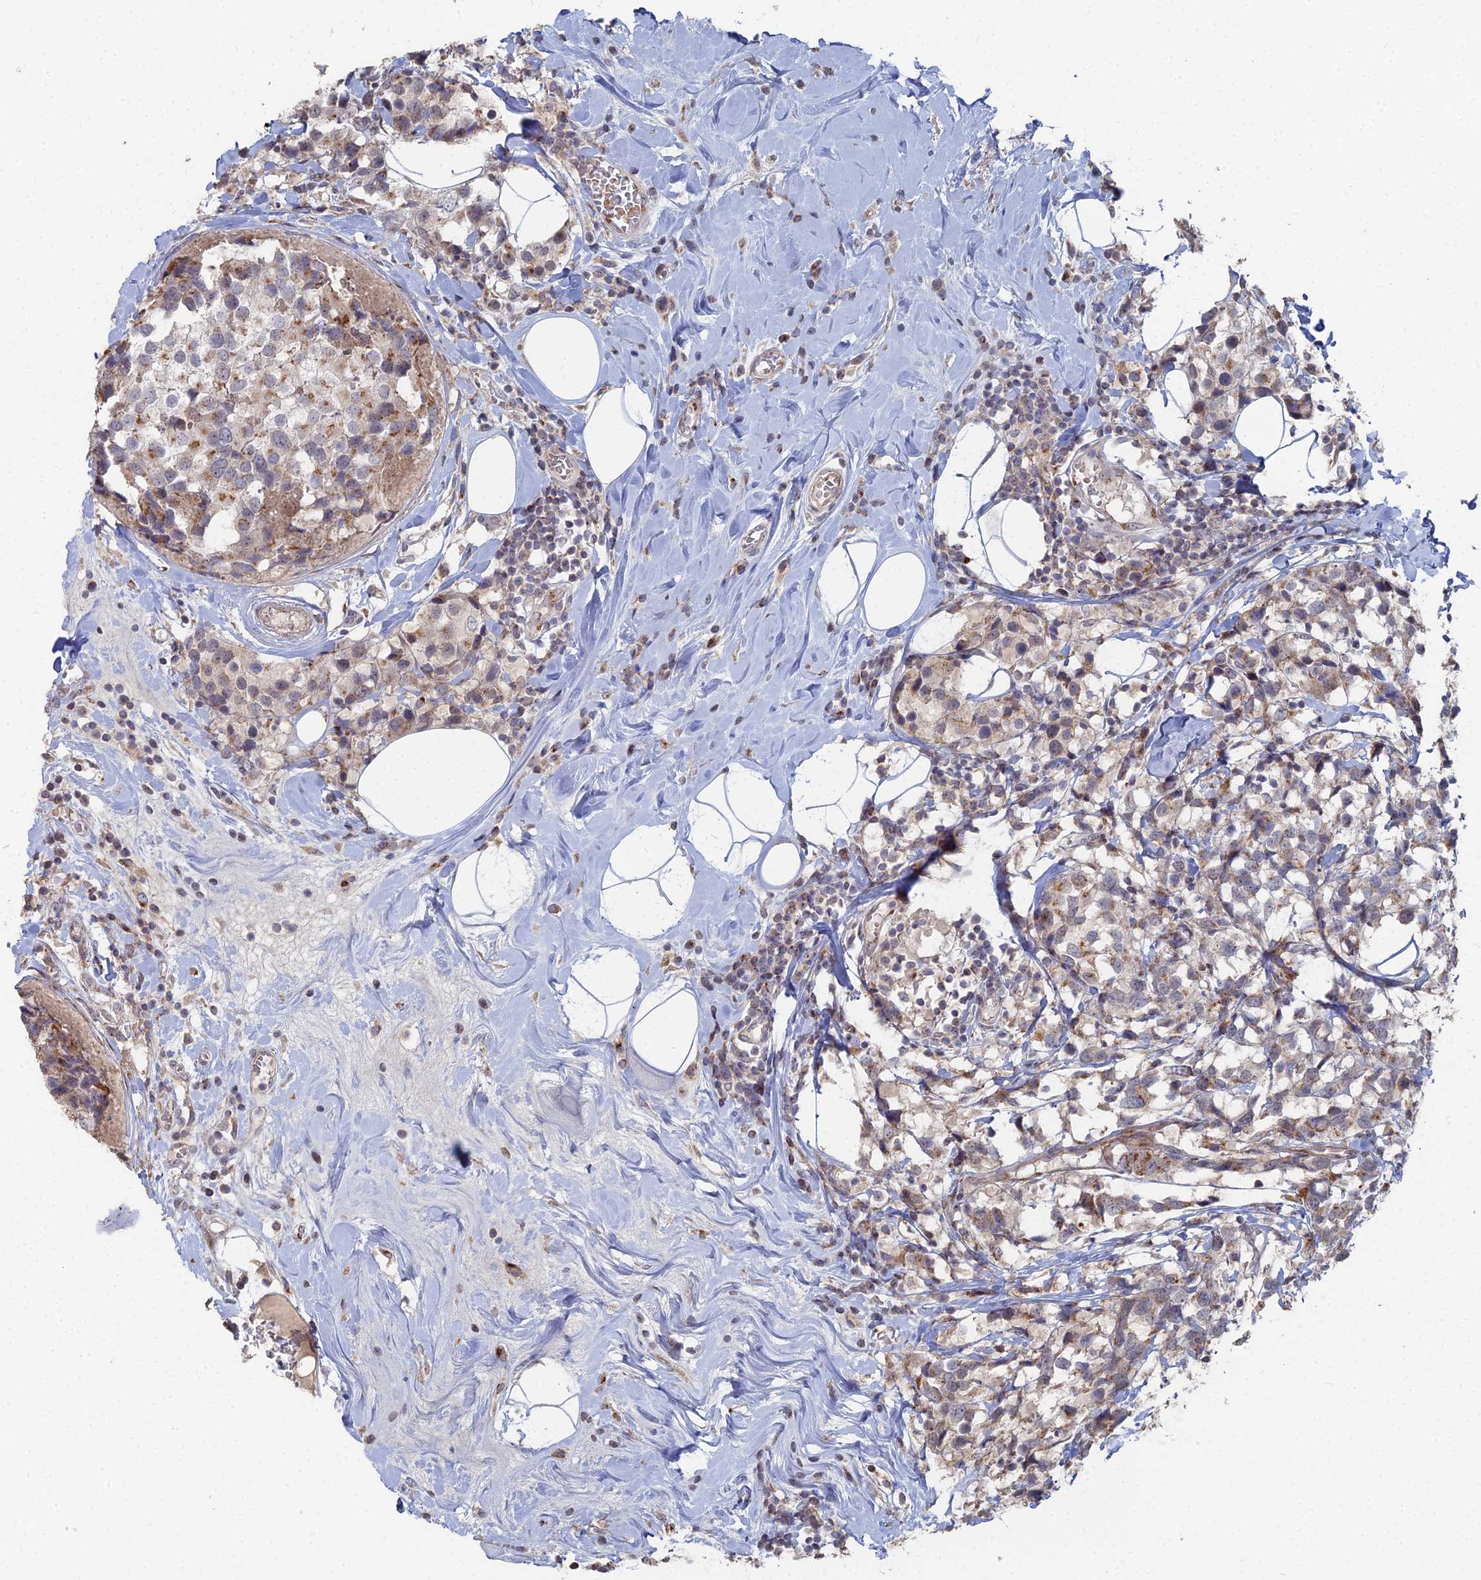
{"staining": {"intensity": "moderate", "quantity": "25%-75%", "location": "cytoplasmic/membranous"}, "tissue": "breast cancer", "cell_type": "Tumor cells", "image_type": "cancer", "snomed": [{"axis": "morphology", "description": "Lobular carcinoma"}, {"axis": "topography", "description": "Breast"}], "caption": "Tumor cells reveal medium levels of moderate cytoplasmic/membranous positivity in approximately 25%-75% of cells in breast cancer (lobular carcinoma).", "gene": "SGMS1", "patient": {"sex": "female", "age": 59}}